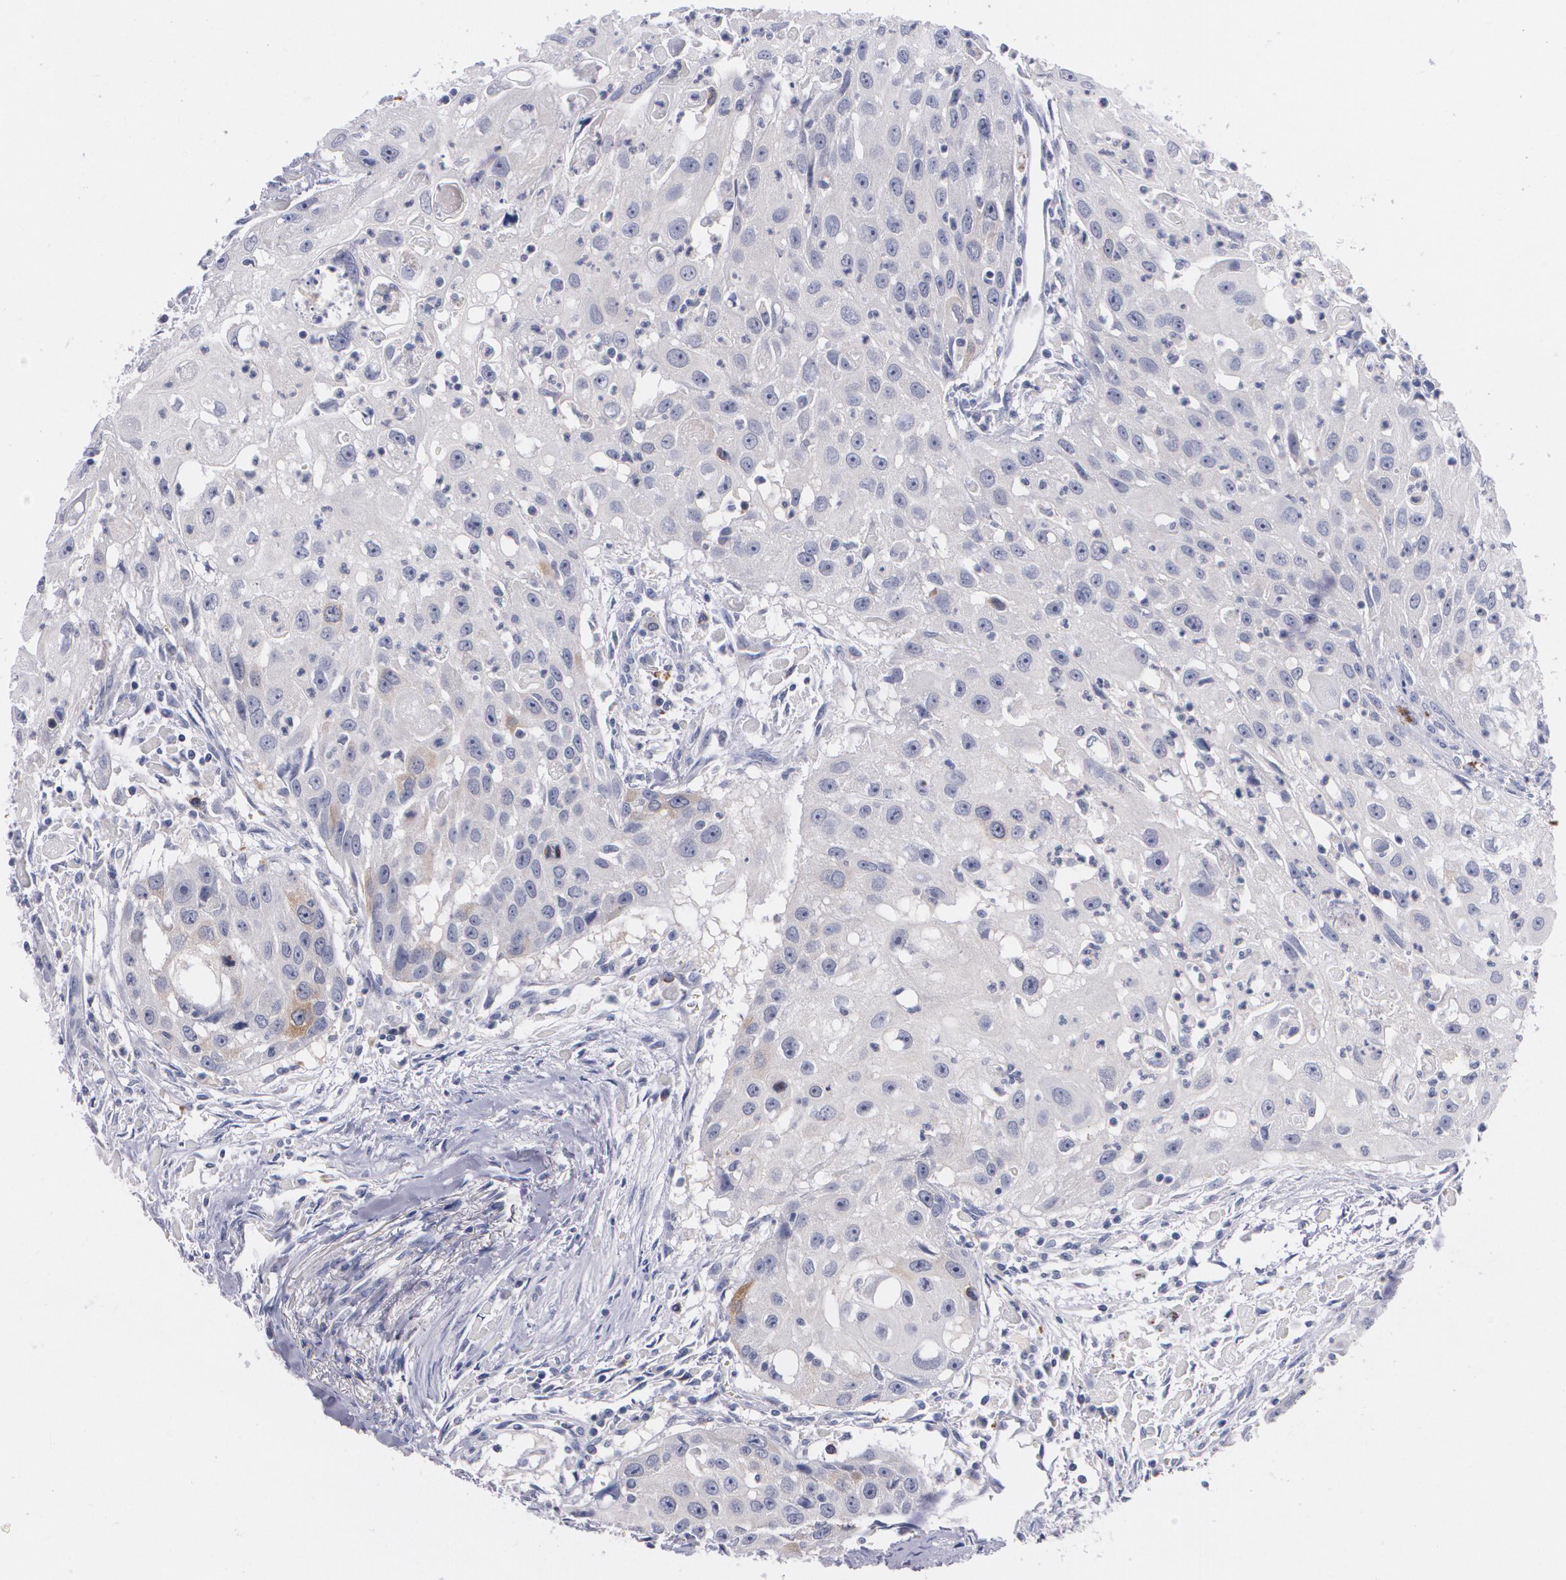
{"staining": {"intensity": "moderate", "quantity": "<25%", "location": "cytoplasmic/membranous"}, "tissue": "head and neck cancer", "cell_type": "Tumor cells", "image_type": "cancer", "snomed": [{"axis": "morphology", "description": "Squamous cell carcinoma, NOS"}, {"axis": "topography", "description": "Head-Neck"}], "caption": "Immunohistochemical staining of head and neck cancer (squamous cell carcinoma) reveals moderate cytoplasmic/membranous protein positivity in about <25% of tumor cells. (DAB (3,3'-diaminobenzidine) IHC with brightfield microscopy, high magnification).", "gene": "HMMR", "patient": {"sex": "male", "age": 64}}